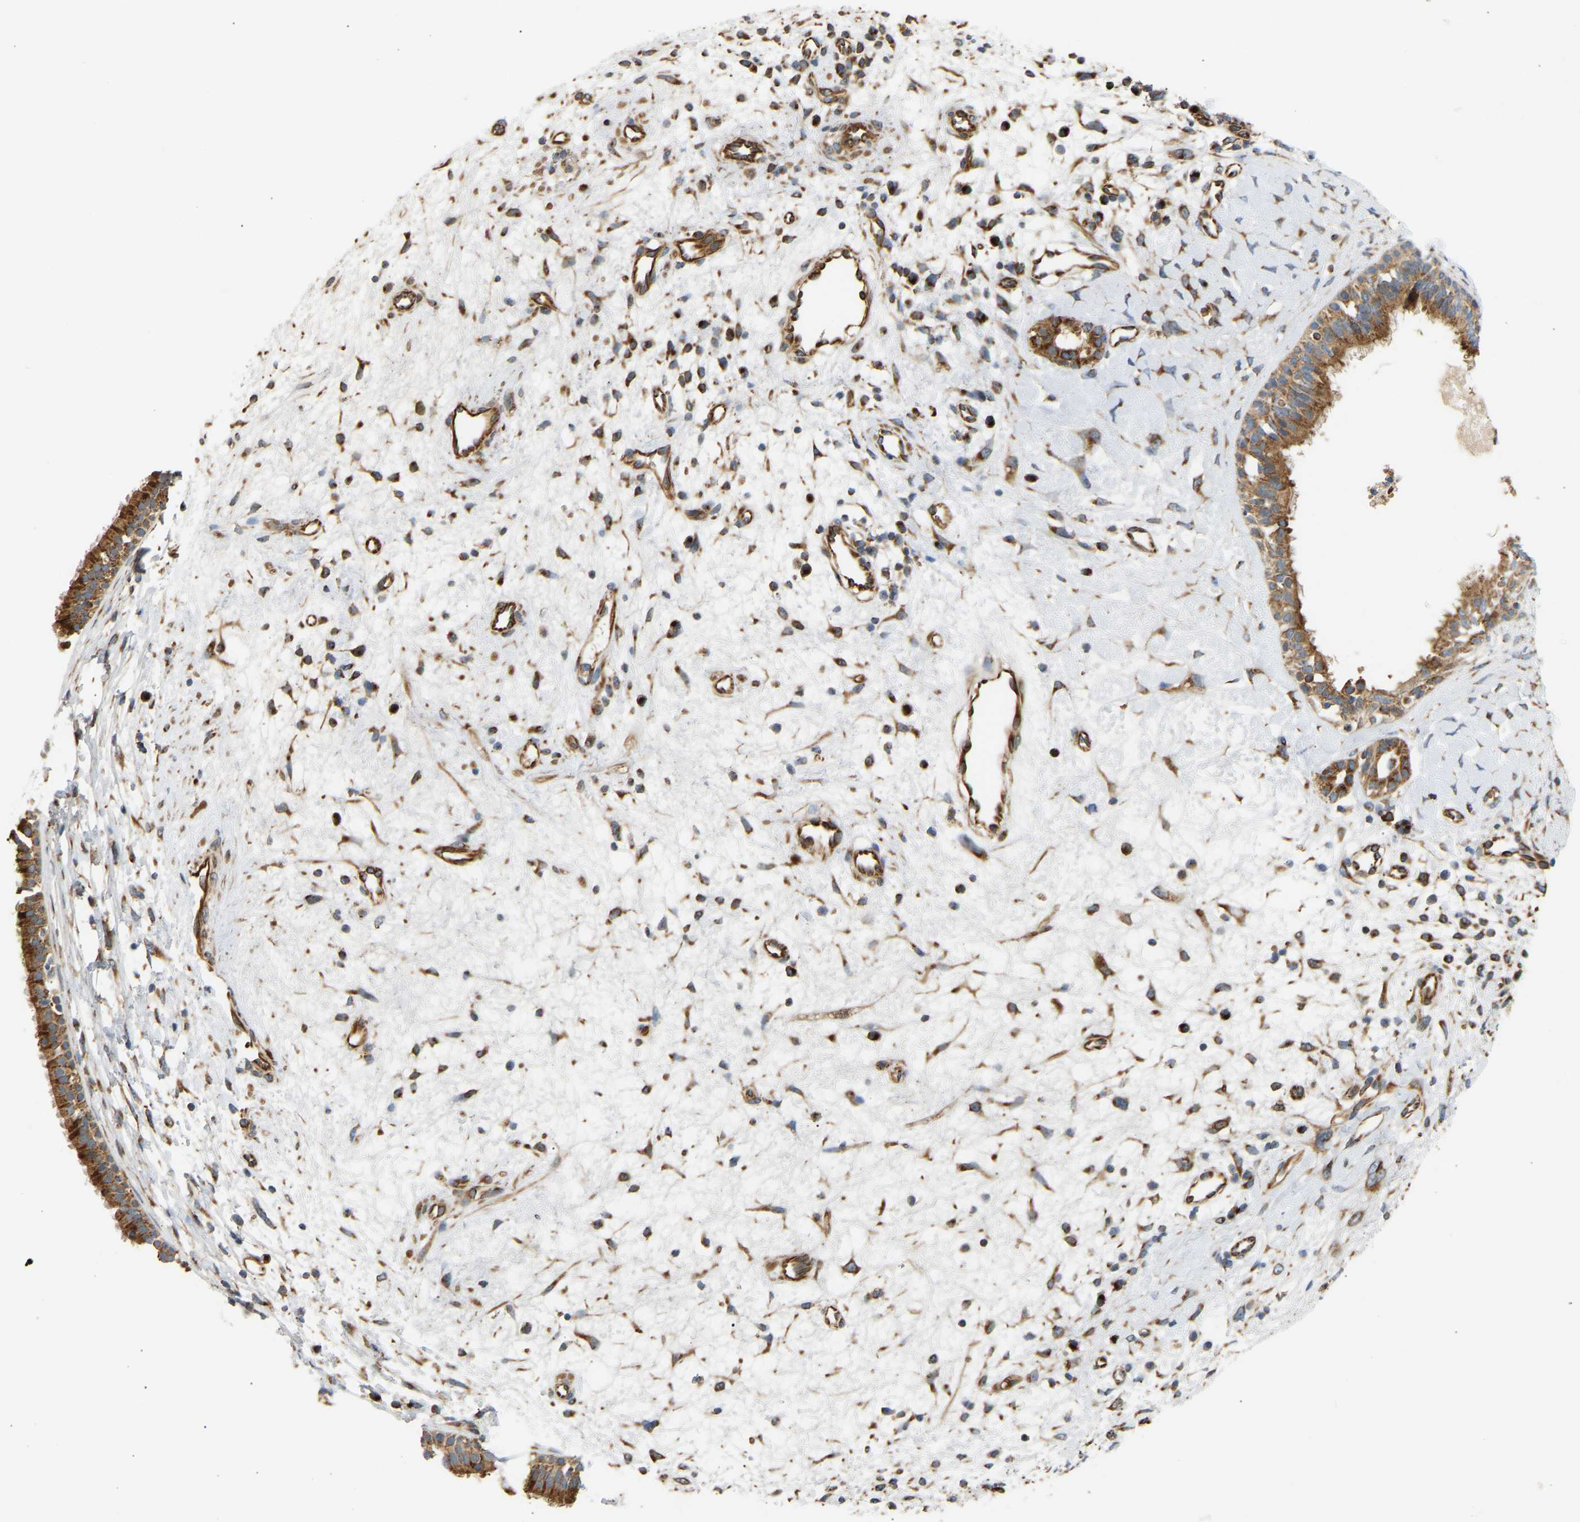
{"staining": {"intensity": "strong", "quantity": ">75%", "location": "cytoplasmic/membranous"}, "tissue": "nasopharynx", "cell_type": "Respiratory epithelial cells", "image_type": "normal", "snomed": [{"axis": "morphology", "description": "Normal tissue, NOS"}, {"axis": "topography", "description": "Nasopharynx"}], "caption": "This micrograph shows immunohistochemistry staining of unremarkable nasopharynx, with high strong cytoplasmic/membranous expression in about >75% of respiratory epithelial cells.", "gene": "YIPF2", "patient": {"sex": "male", "age": 22}}